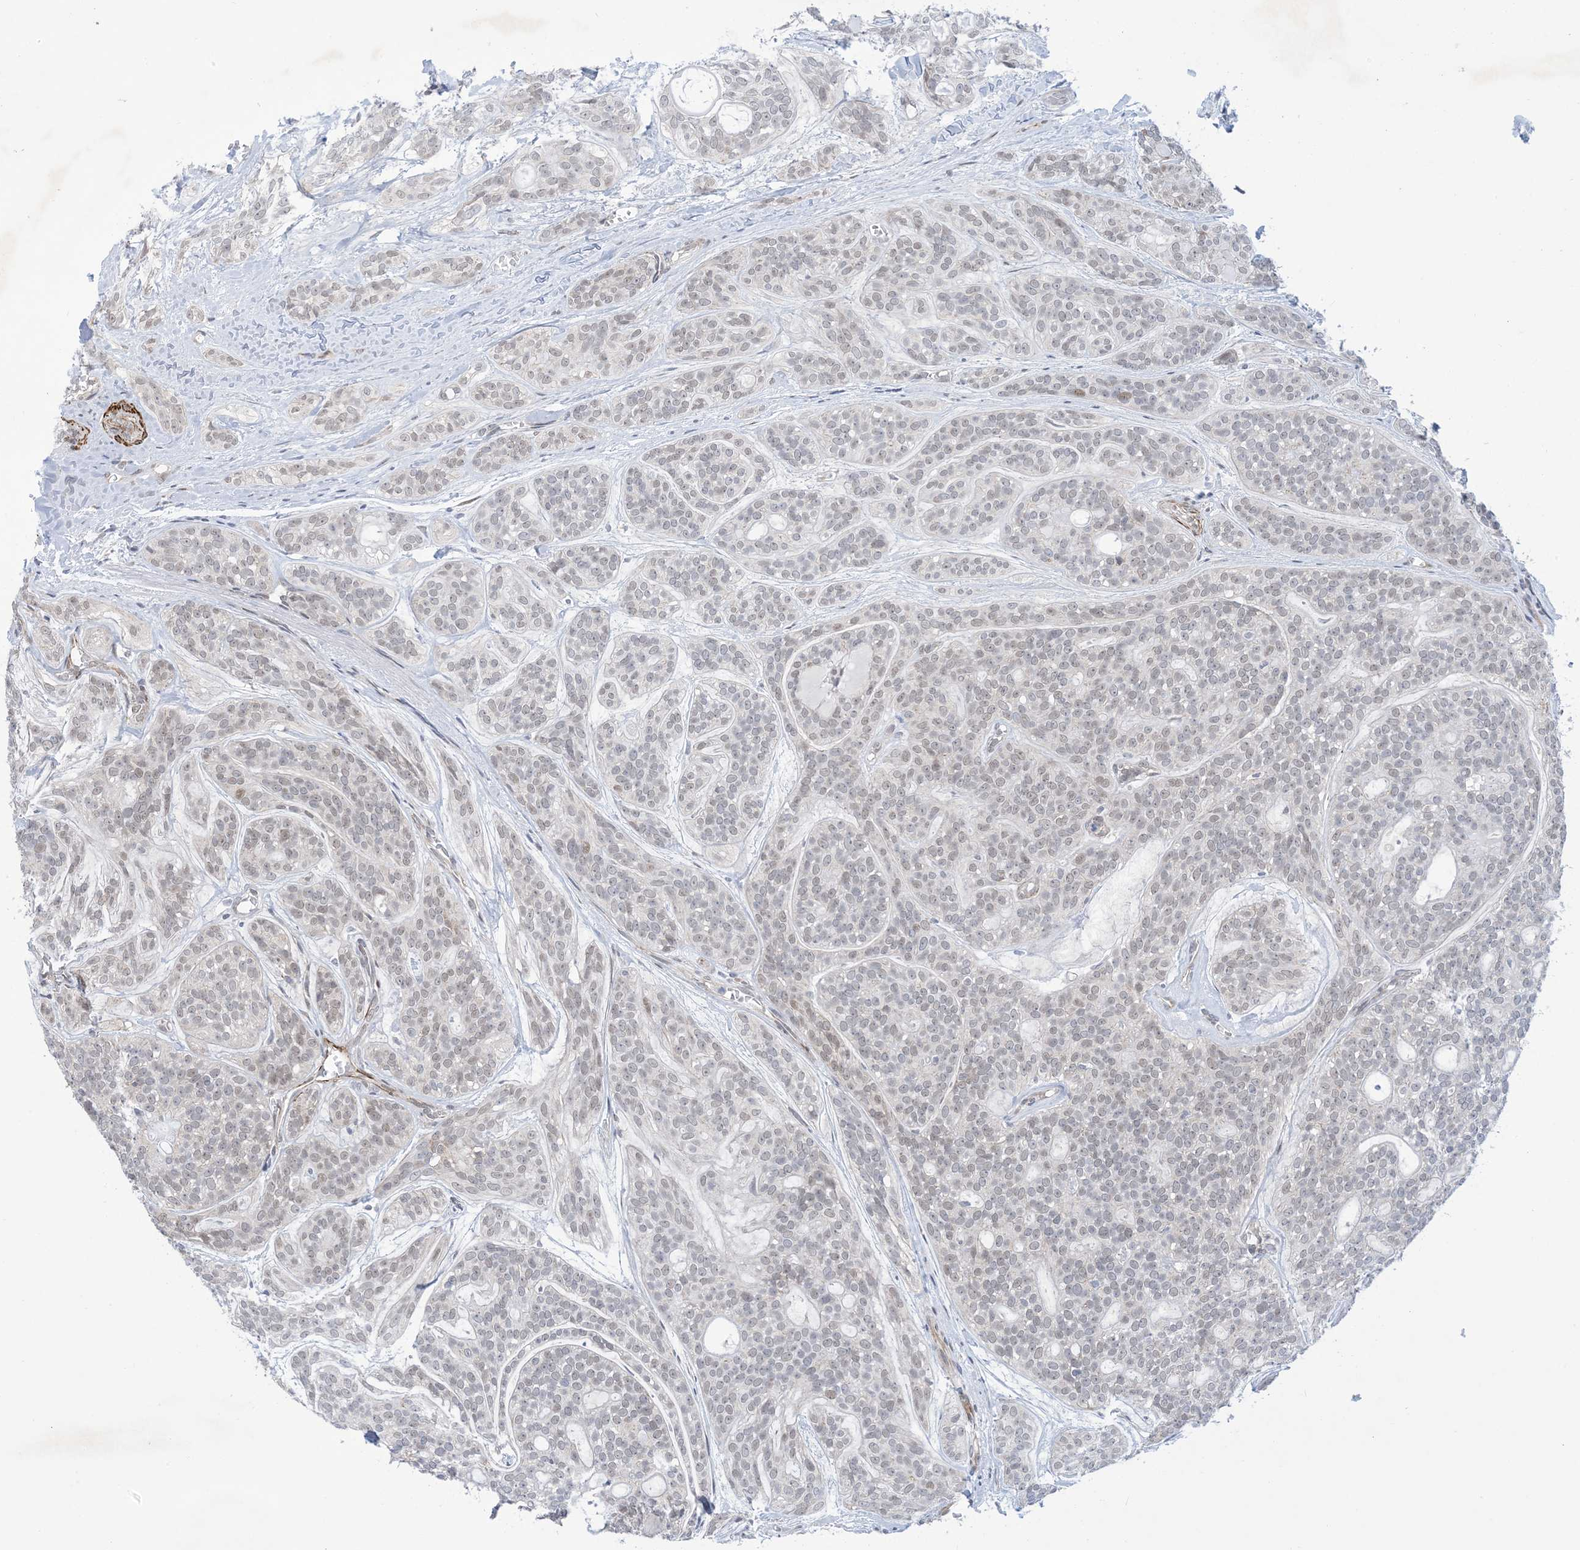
{"staining": {"intensity": "weak", "quantity": "<25%", "location": "nuclear"}, "tissue": "head and neck cancer", "cell_type": "Tumor cells", "image_type": "cancer", "snomed": [{"axis": "morphology", "description": "Adenocarcinoma, NOS"}, {"axis": "topography", "description": "Head-Neck"}], "caption": "Immunohistochemistry of head and neck adenocarcinoma demonstrates no staining in tumor cells. (Brightfield microscopy of DAB IHC at high magnification).", "gene": "ZNF8", "patient": {"sex": "male", "age": 66}}